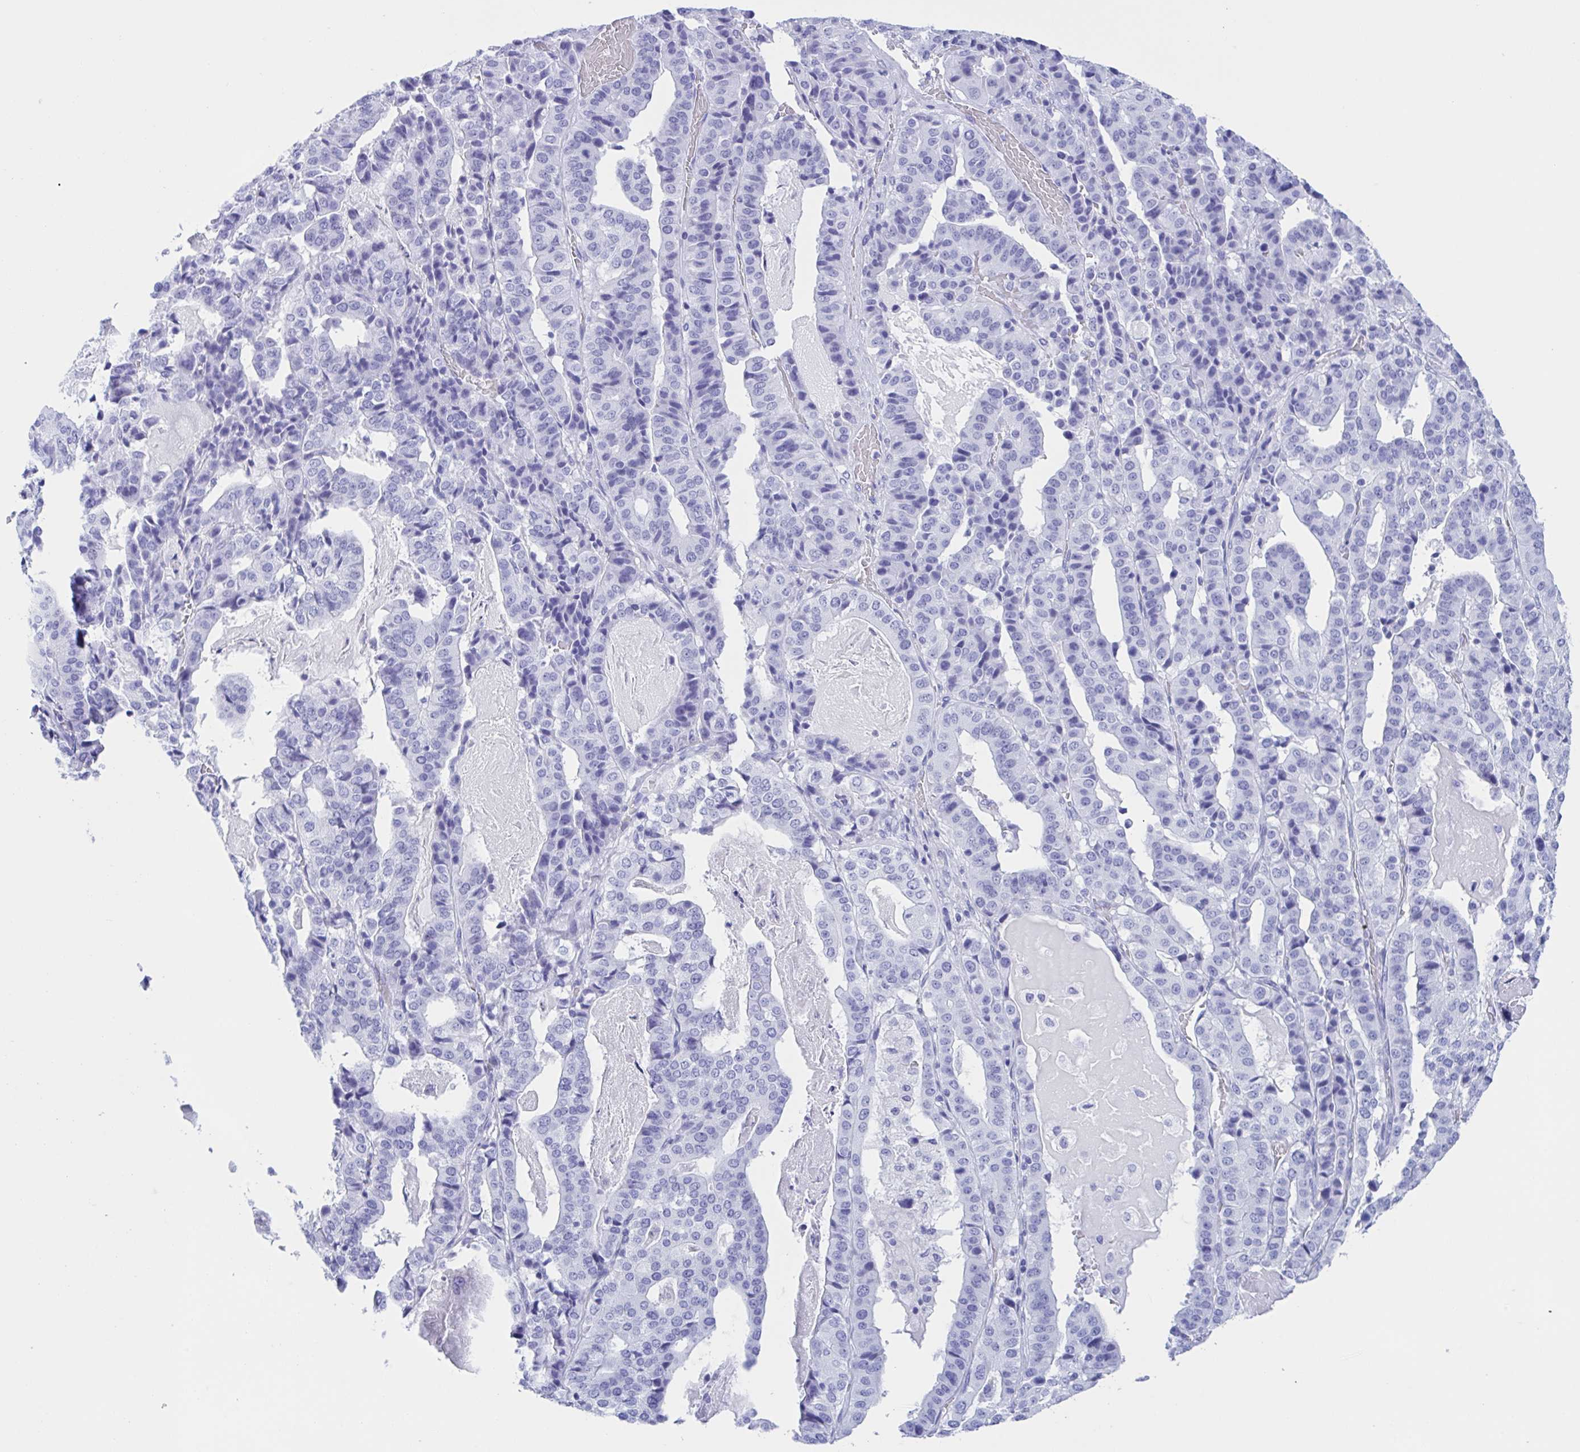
{"staining": {"intensity": "negative", "quantity": "none", "location": "none"}, "tissue": "stomach cancer", "cell_type": "Tumor cells", "image_type": "cancer", "snomed": [{"axis": "morphology", "description": "Adenocarcinoma, NOS"}, {"axis": "topography", "description": "Stomach"}], "caption": "Immunohistochemical staining of human adenocarcinoma (stomach) demonstrates no significant staining in tumor cells. Brightfield microscopy of IHC stained with DAB (3,3'-diaminobenzidine) (brown) and hematoxylin (blue), captured at high magnification.", "gene": "ZNF850", "patient": {"sex": "male", "age": 48}}